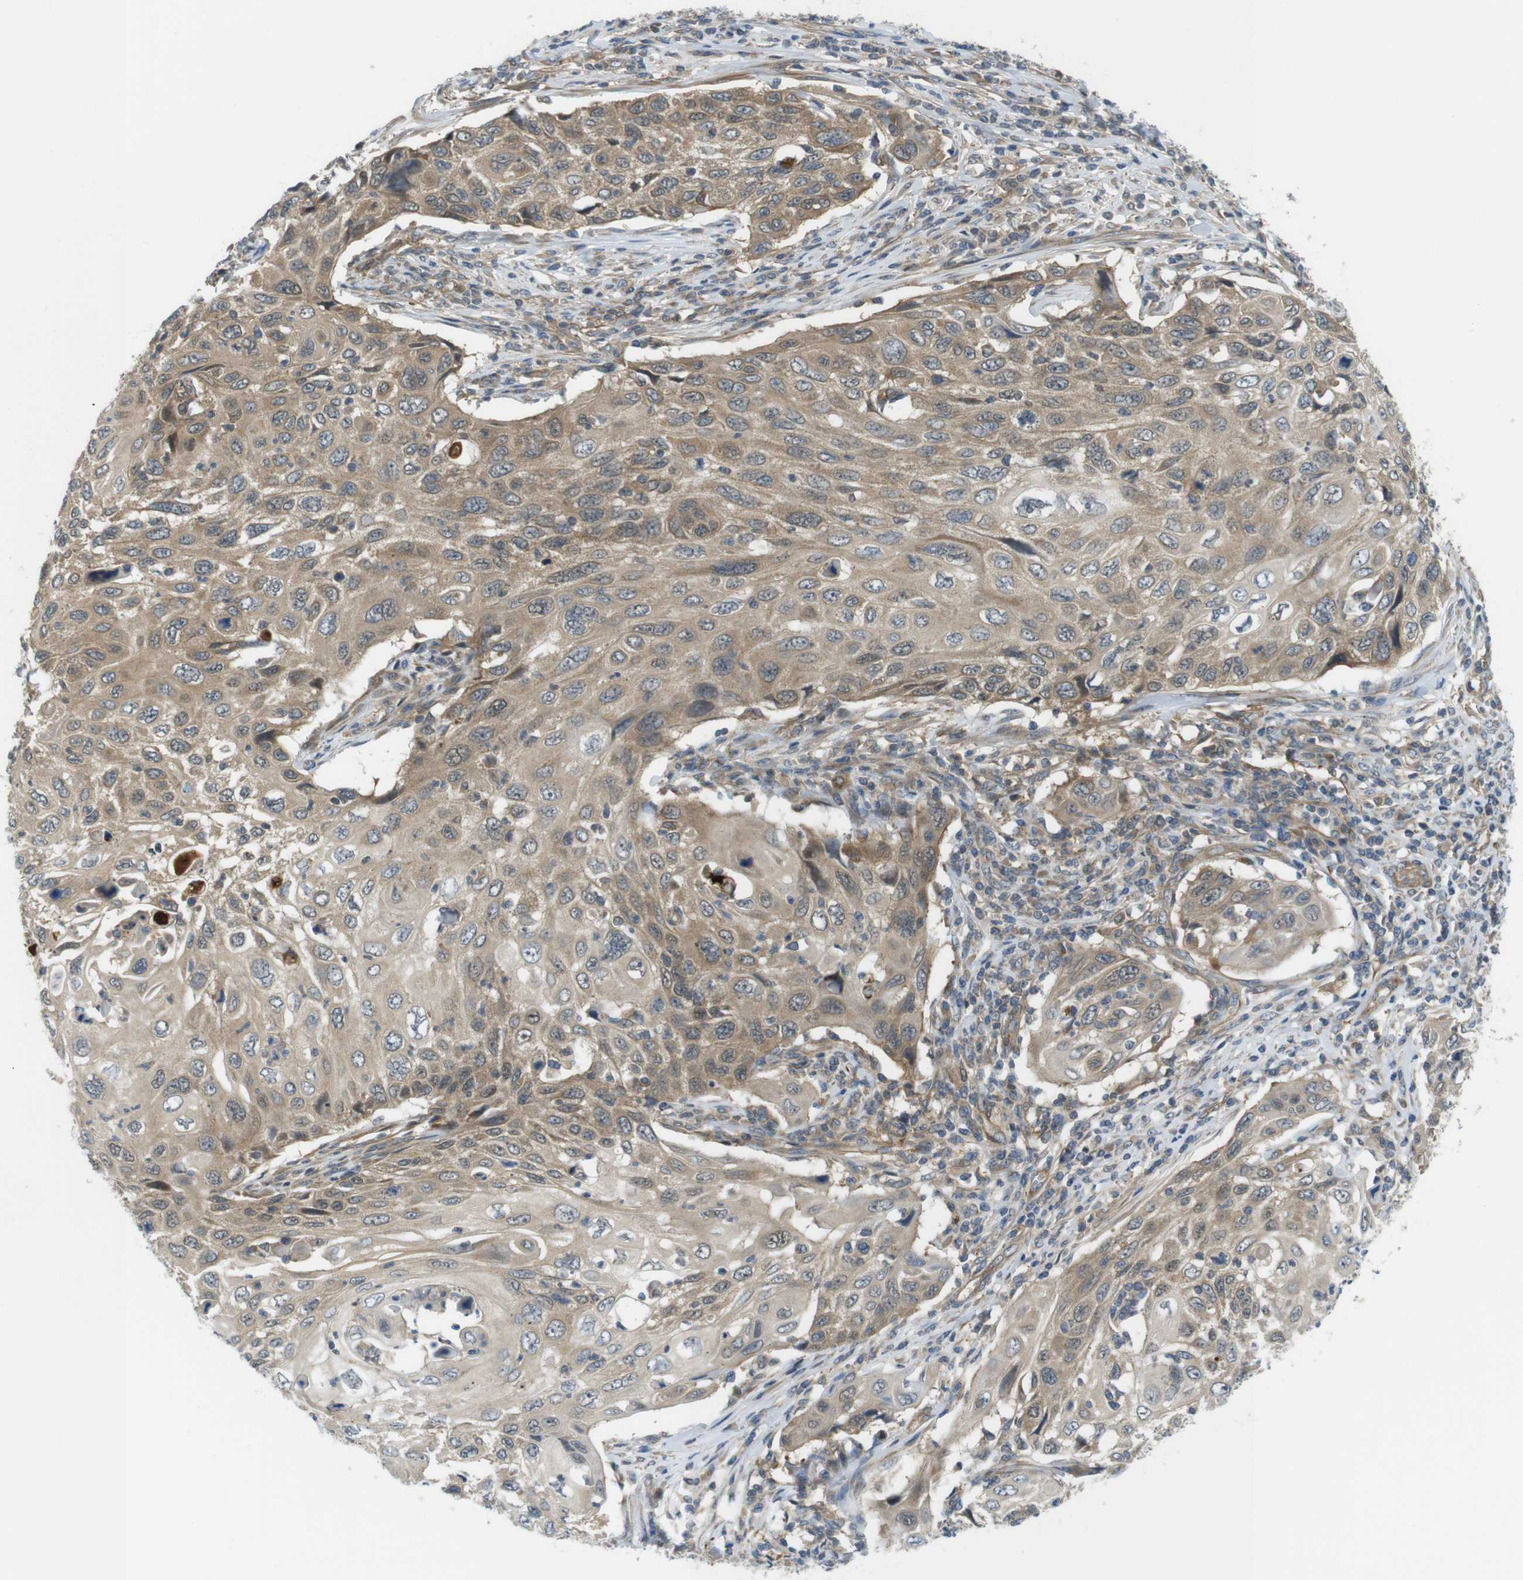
{"staining": {"intensity": "moderate", "quantity": ">75%", "location": "cytoplasmic/membranous"}, "tissue": "cervical cancer", "cell_type": "Tumor cells", "image_type": "cancer", "snomed": [{"axis": "morphology", "description": "Squamous cell carcinoma, NOS"}, {"axis": "topography", "description": "Cervix"}], "caption": "Cervical squamous cell carcinoma tissue displays moderate cytoplasmic/membranous expression in about >75% of tumor cells, visualized by immunohistochemistry.", "gene": "TSC1", "patient": {"sex": "female", "age": 70}}